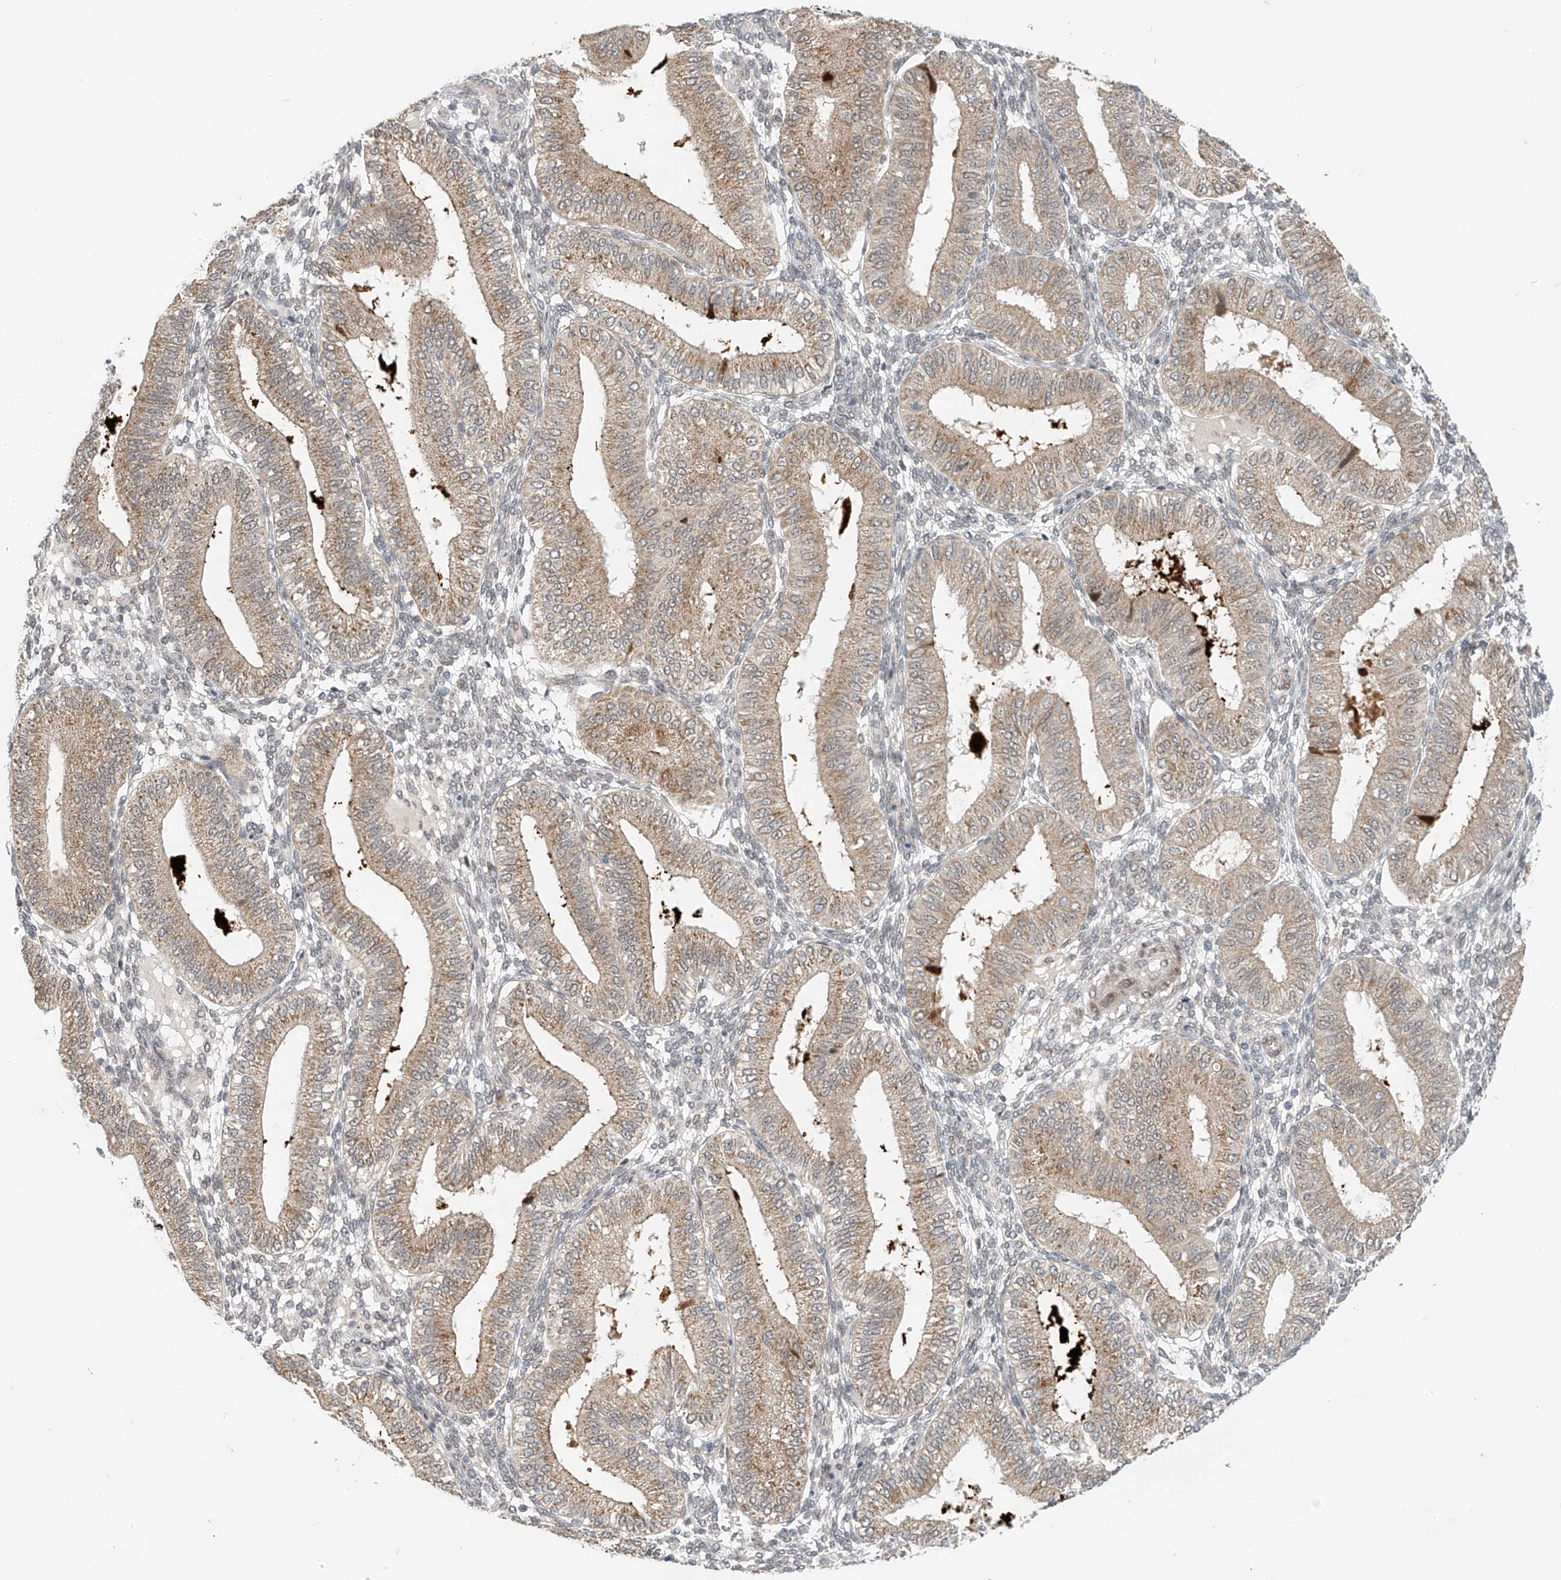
{"staining": {"intensity": "negative", "quantity": "none", "location": "none"}, "tissue": "endometrium", "cell_type": "Cells in endometrial stroma", "image_type": "normal", "snomed": [{"axis": "morphology", "description": "Normal tissue, NOS"}, {"axis": "topography", "description": "Endometrium"}], "caption": "This is an immunohistochemistry (IHC) photomicrograph of normal human endometrium. There is no staining in cells in endometrial stroma.", "gene": "STARD9", "patient": {"sex": "female", "age": 39}}